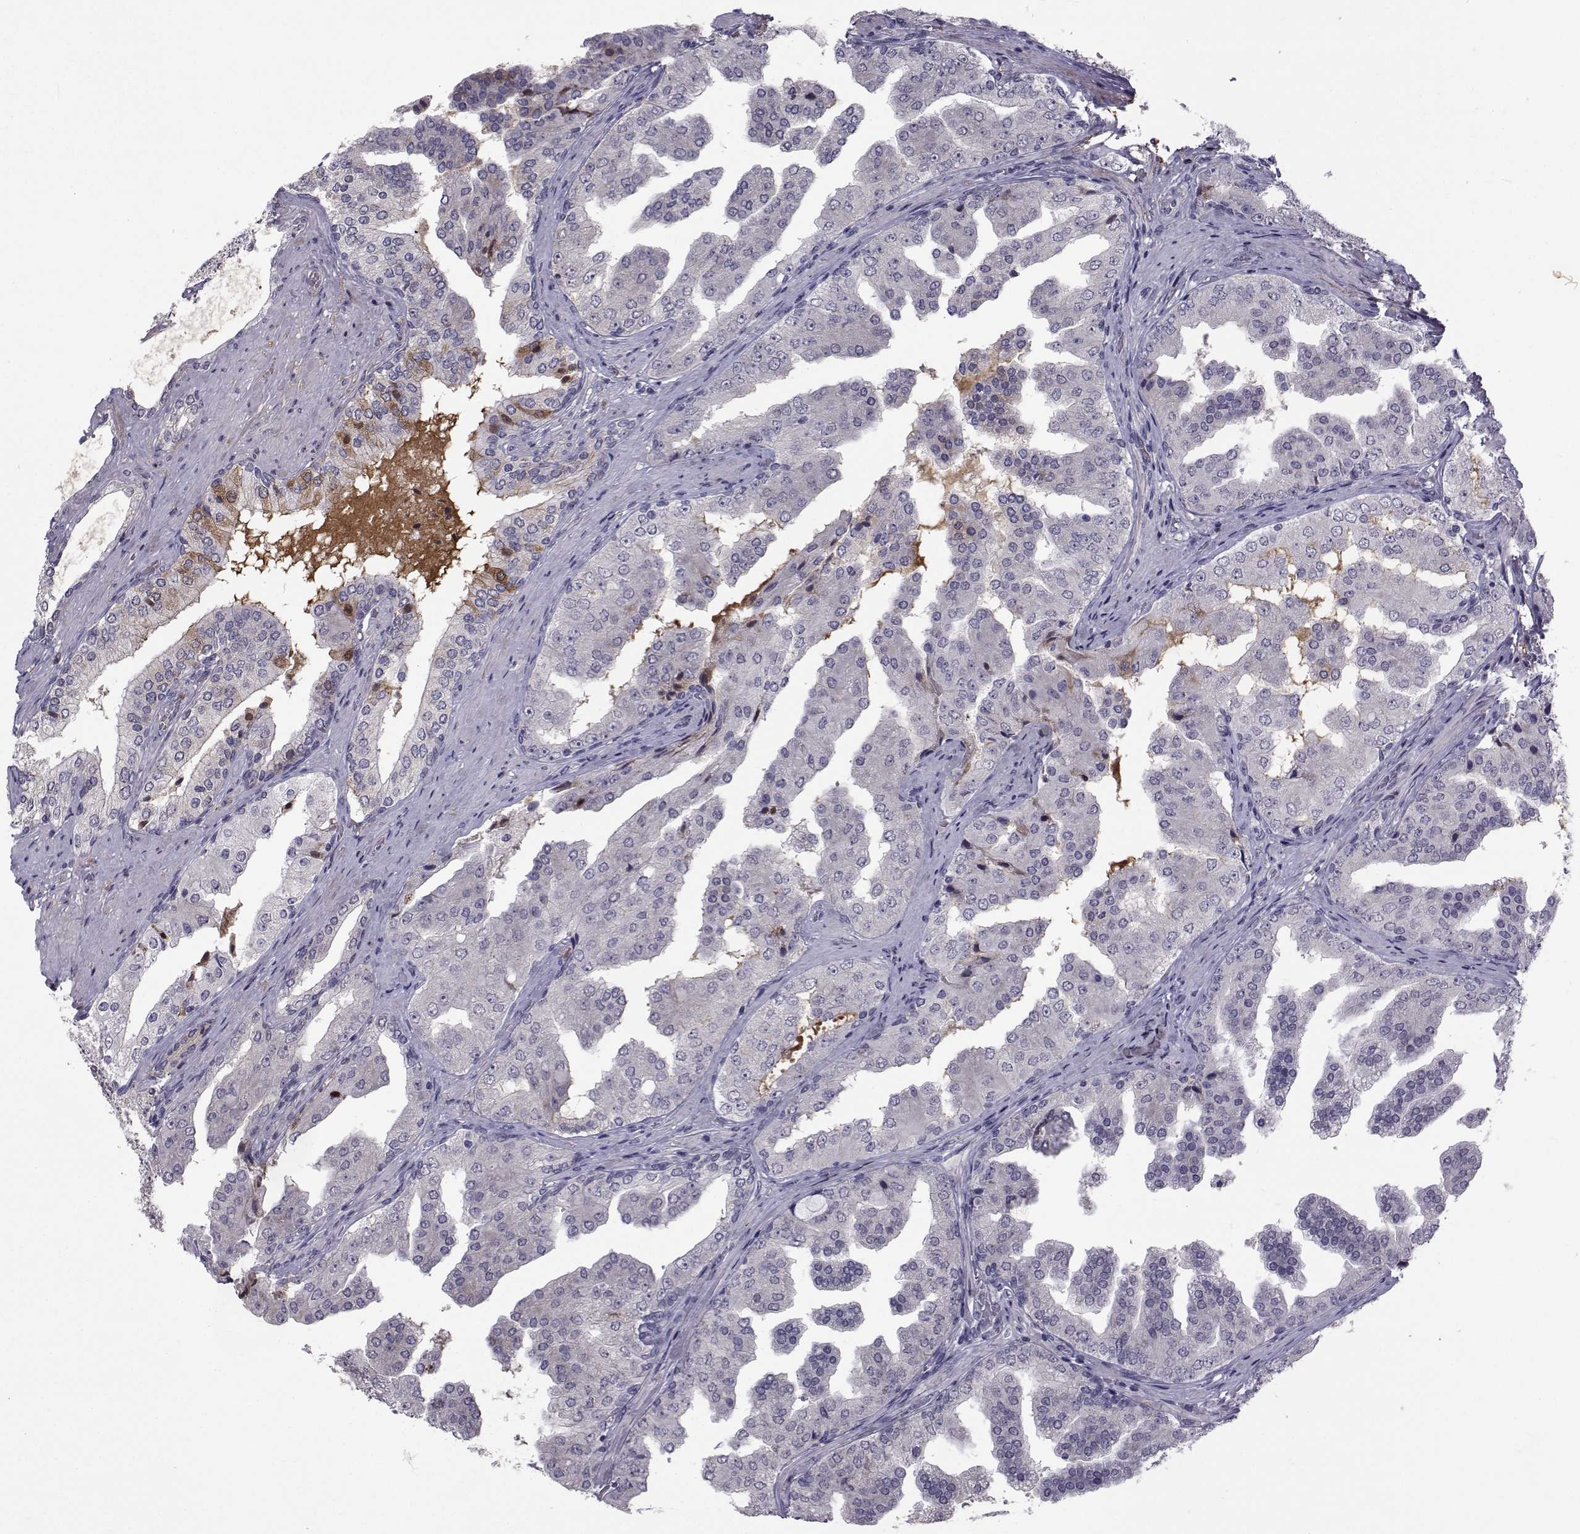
{"staining": {"intensity": "negative", "quantity": "none", "location": "none"}, "tissue": "prostate cancer", "cell_type": "Tumor cells", "image_type": "cancer", "snomed": [{"axis": "morphology", "description": "Adenocarcinoma, Low grade"}, {"axis": "topography", "description": "Prostate and seminal vesicle, NOS"}], "caption": "This photomicrograph is of prostate adenocarcinoma (low-grade) stained with IHC to label a protein in brown with the nuclei are counter-stained blue. There is no staining in tumor cells. (Immunohistochemistry, brightfield microscopy, high magnification).", "gene": "TNFRSF11B", "patient": {"sex": "male", "age": 61}}